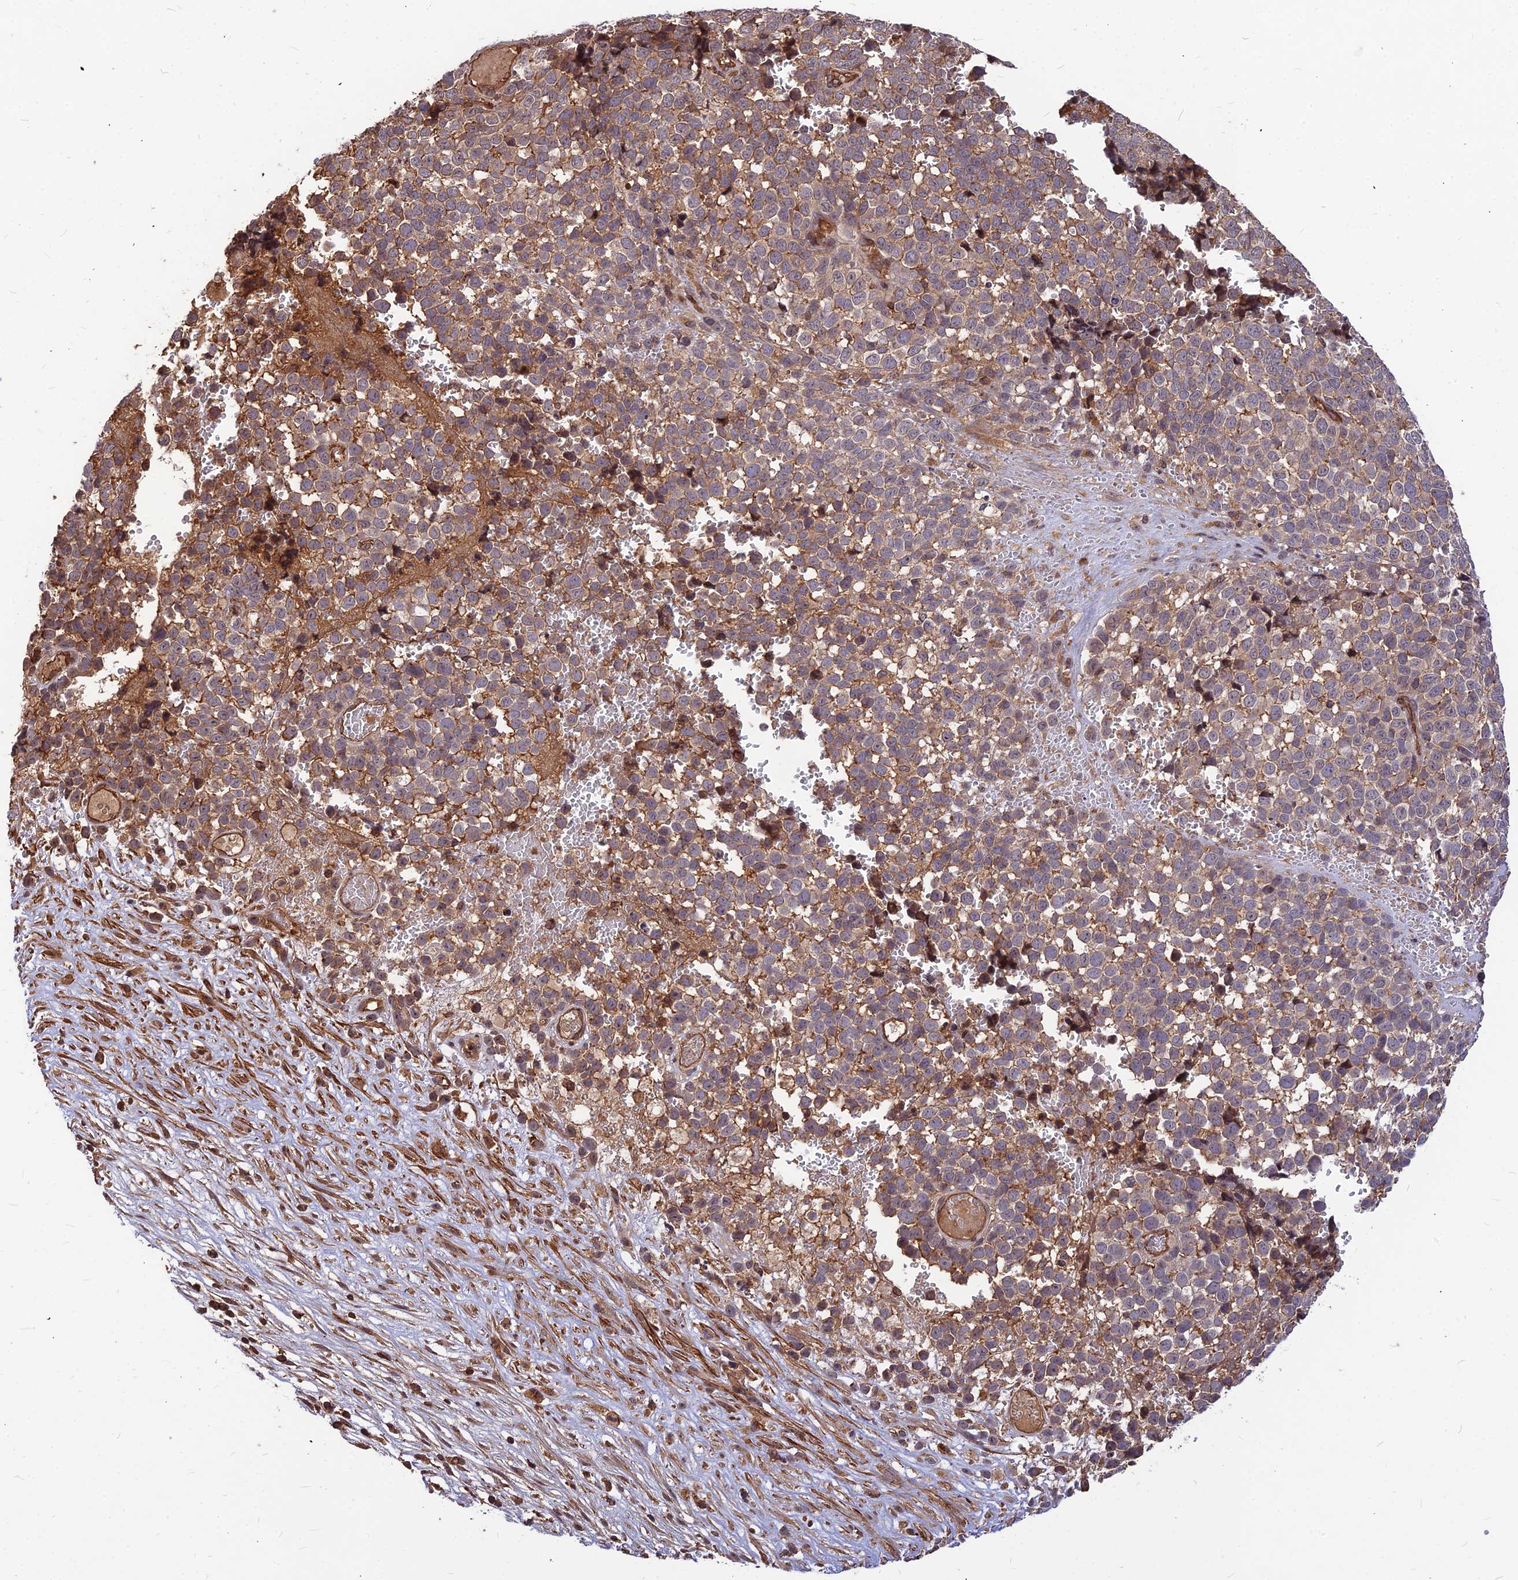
{"staining": {"intensity": "weak", "quantity": ">75%", "location": "cytoplasmic/membranous"}, "tissue": "melanoma", "cell_type": "Tumor cells", "image_type": "cancer", "snomed": [{"axis": "morphology", "description": "Malignant melanoma, NOS"}, {"axis": "topography", "description": "Nose, NOS"}], "caption": "Melanoma stained with immunohistochemistry demonstrates weak cytoplasmic/membranous expression in approximately >75% of tumor cells.", "gene": "ZNF467", "patient": {"sex": "female", "age": 48}}